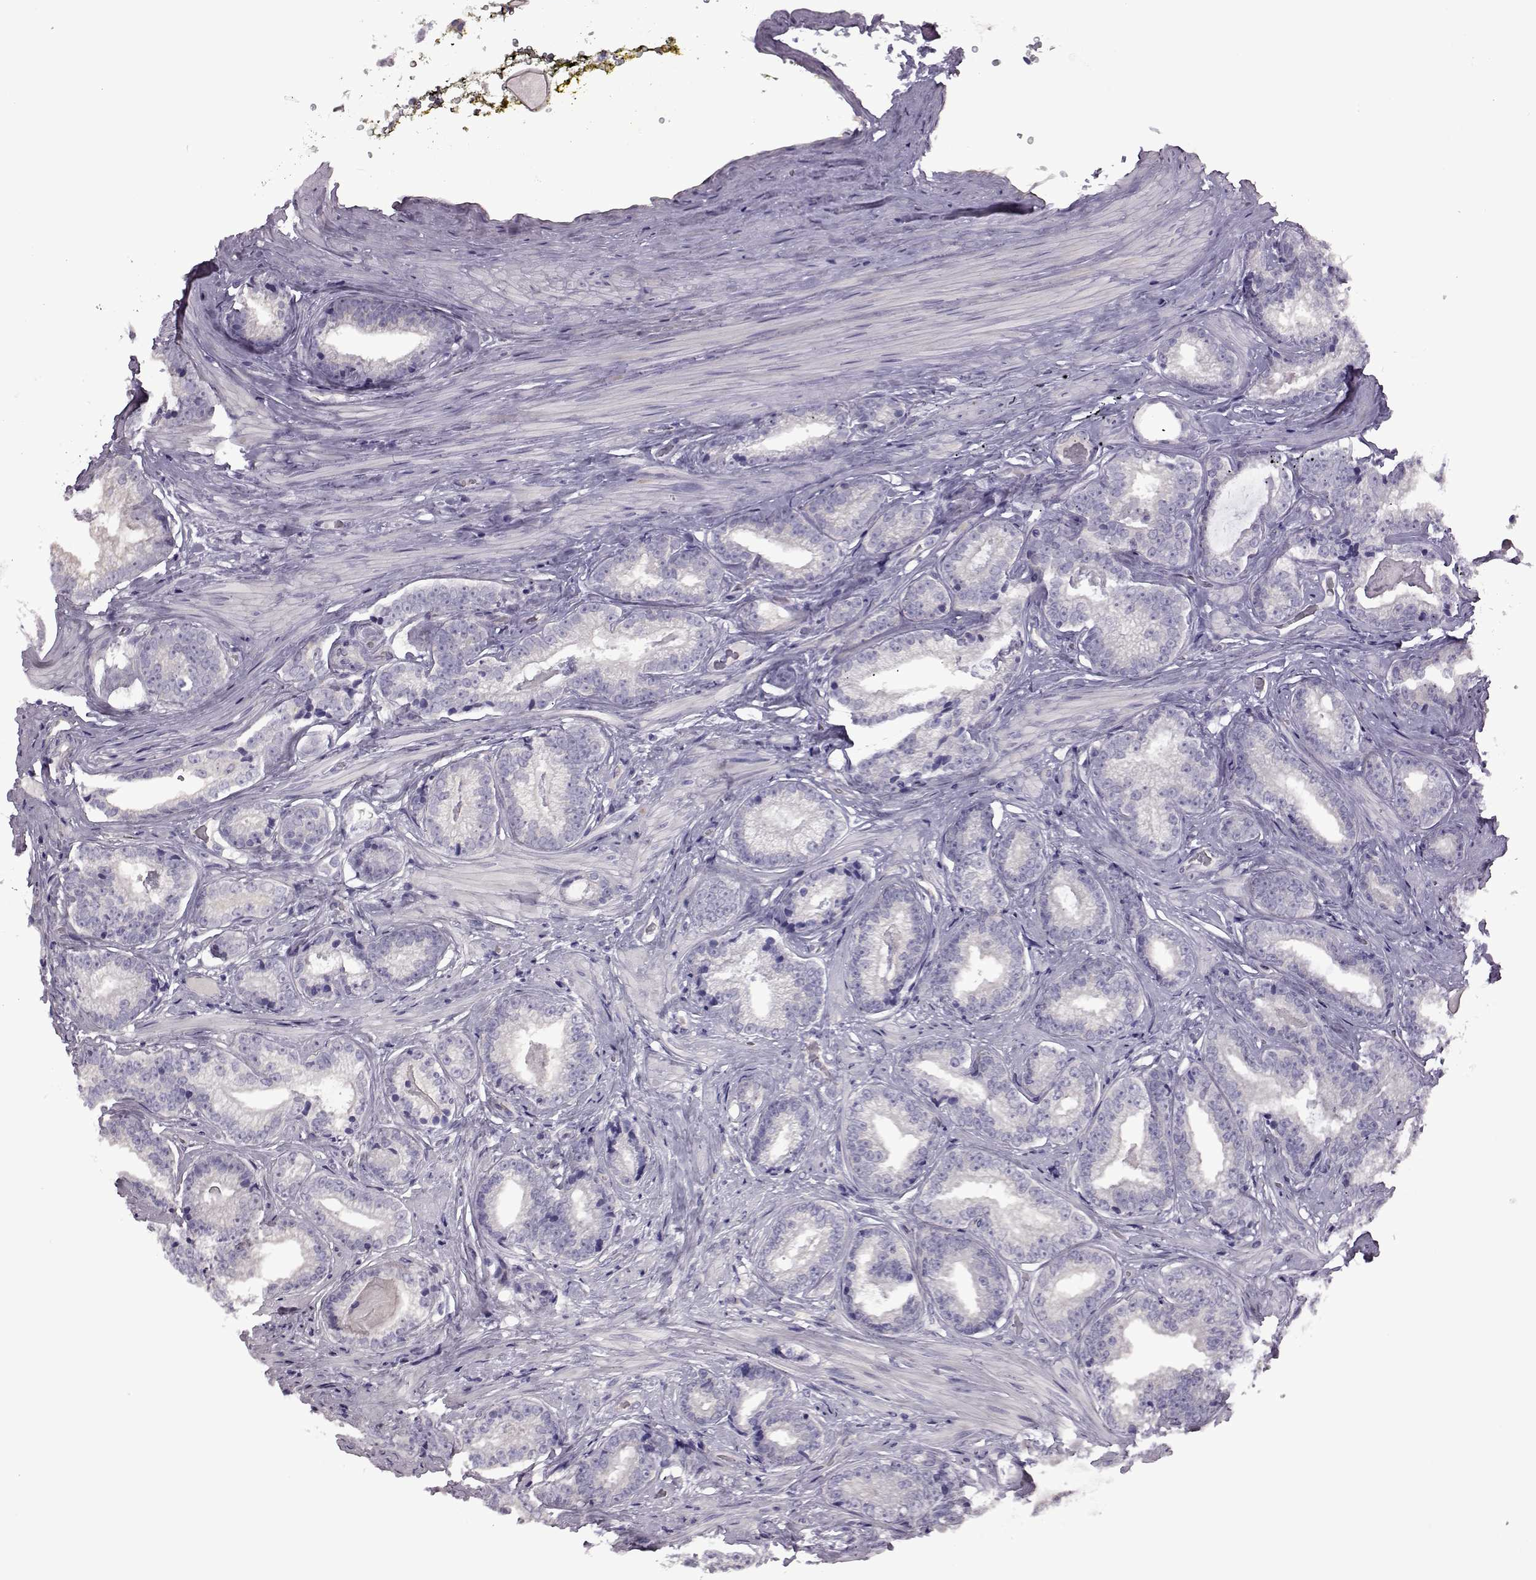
{"staining": {"intensity": "negative", "quantity": "none", "location": "none"}, "tissue": "prostate cancer", "cell_type": "Tumor cells", "image_type": "cancer", "snomed": [{"axis": "morphology", "description": "Adenocarcinoma, Low grade"}, {"axis": "topography", "description": "Prostate"}], "caption": "This image is of prostate cancer stained with immunohistochemistry (IHC) to label a protein in brown with the nuclei are counter-stained blue. There is no staining in tumor cells. (DAB (3,3'-diaminobenzidine) immunohistochemistry (IHC), high magnification).", "gene": "EDDM3B", "patient": {"sex": "male", "age": 61}}